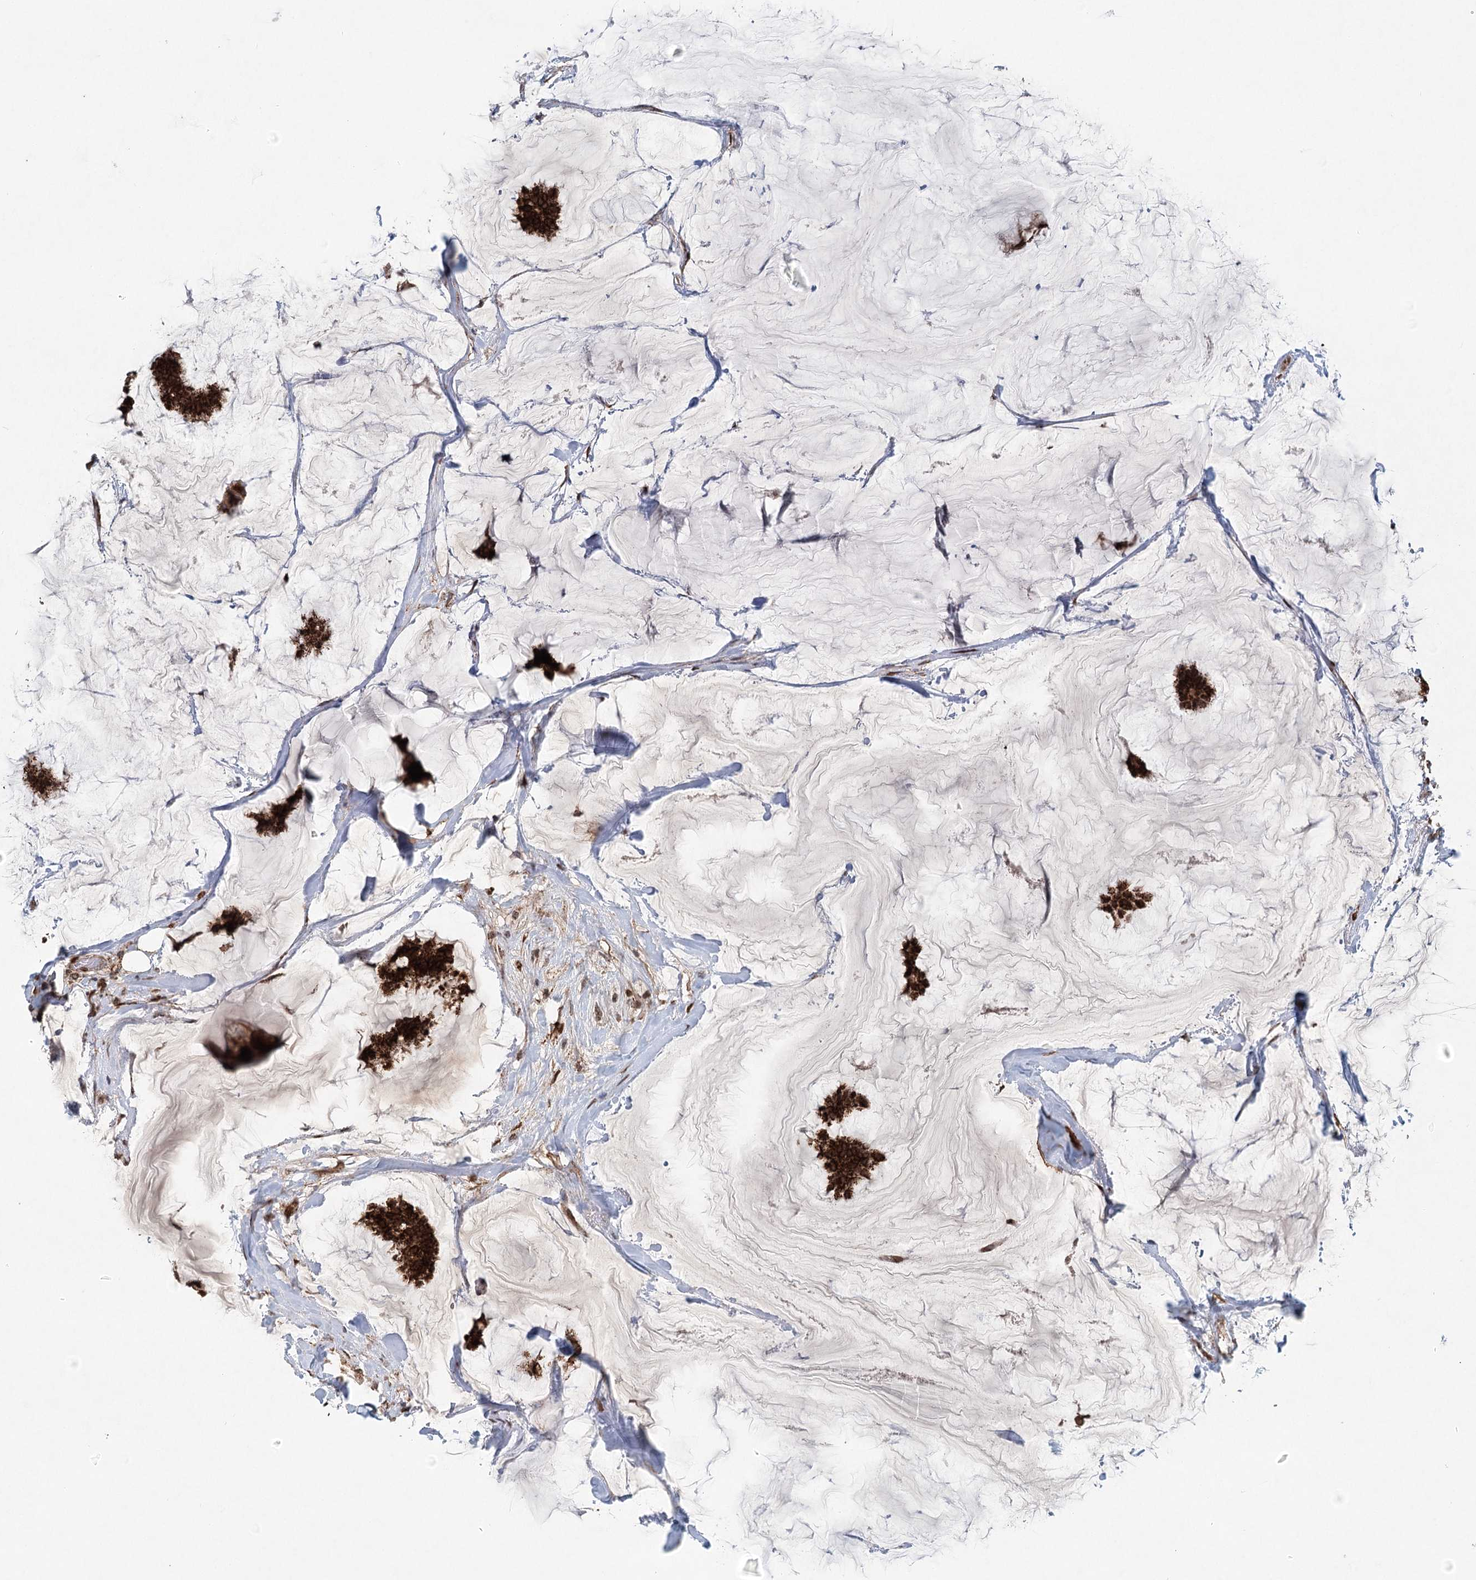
{"staining": {"intensity": "strong", "quantity": ">75%", "location": "cytoplasmic/membranous"}, "tissue": "breast cancer", "cell_type": "Tumor cells", "image_type": "cancer", "snomed": [{"axis": "morphology", "description": "Duct carcinoma"}, {"axis": "topography", "description": "Breast"}], "caption": "Tumor cells show strong cytoplasmic/membranous staining in approximately >75% of cells in breast cancer.", "gene": "BCKDHA", "patient": {"sex": "female", "age": 93}}